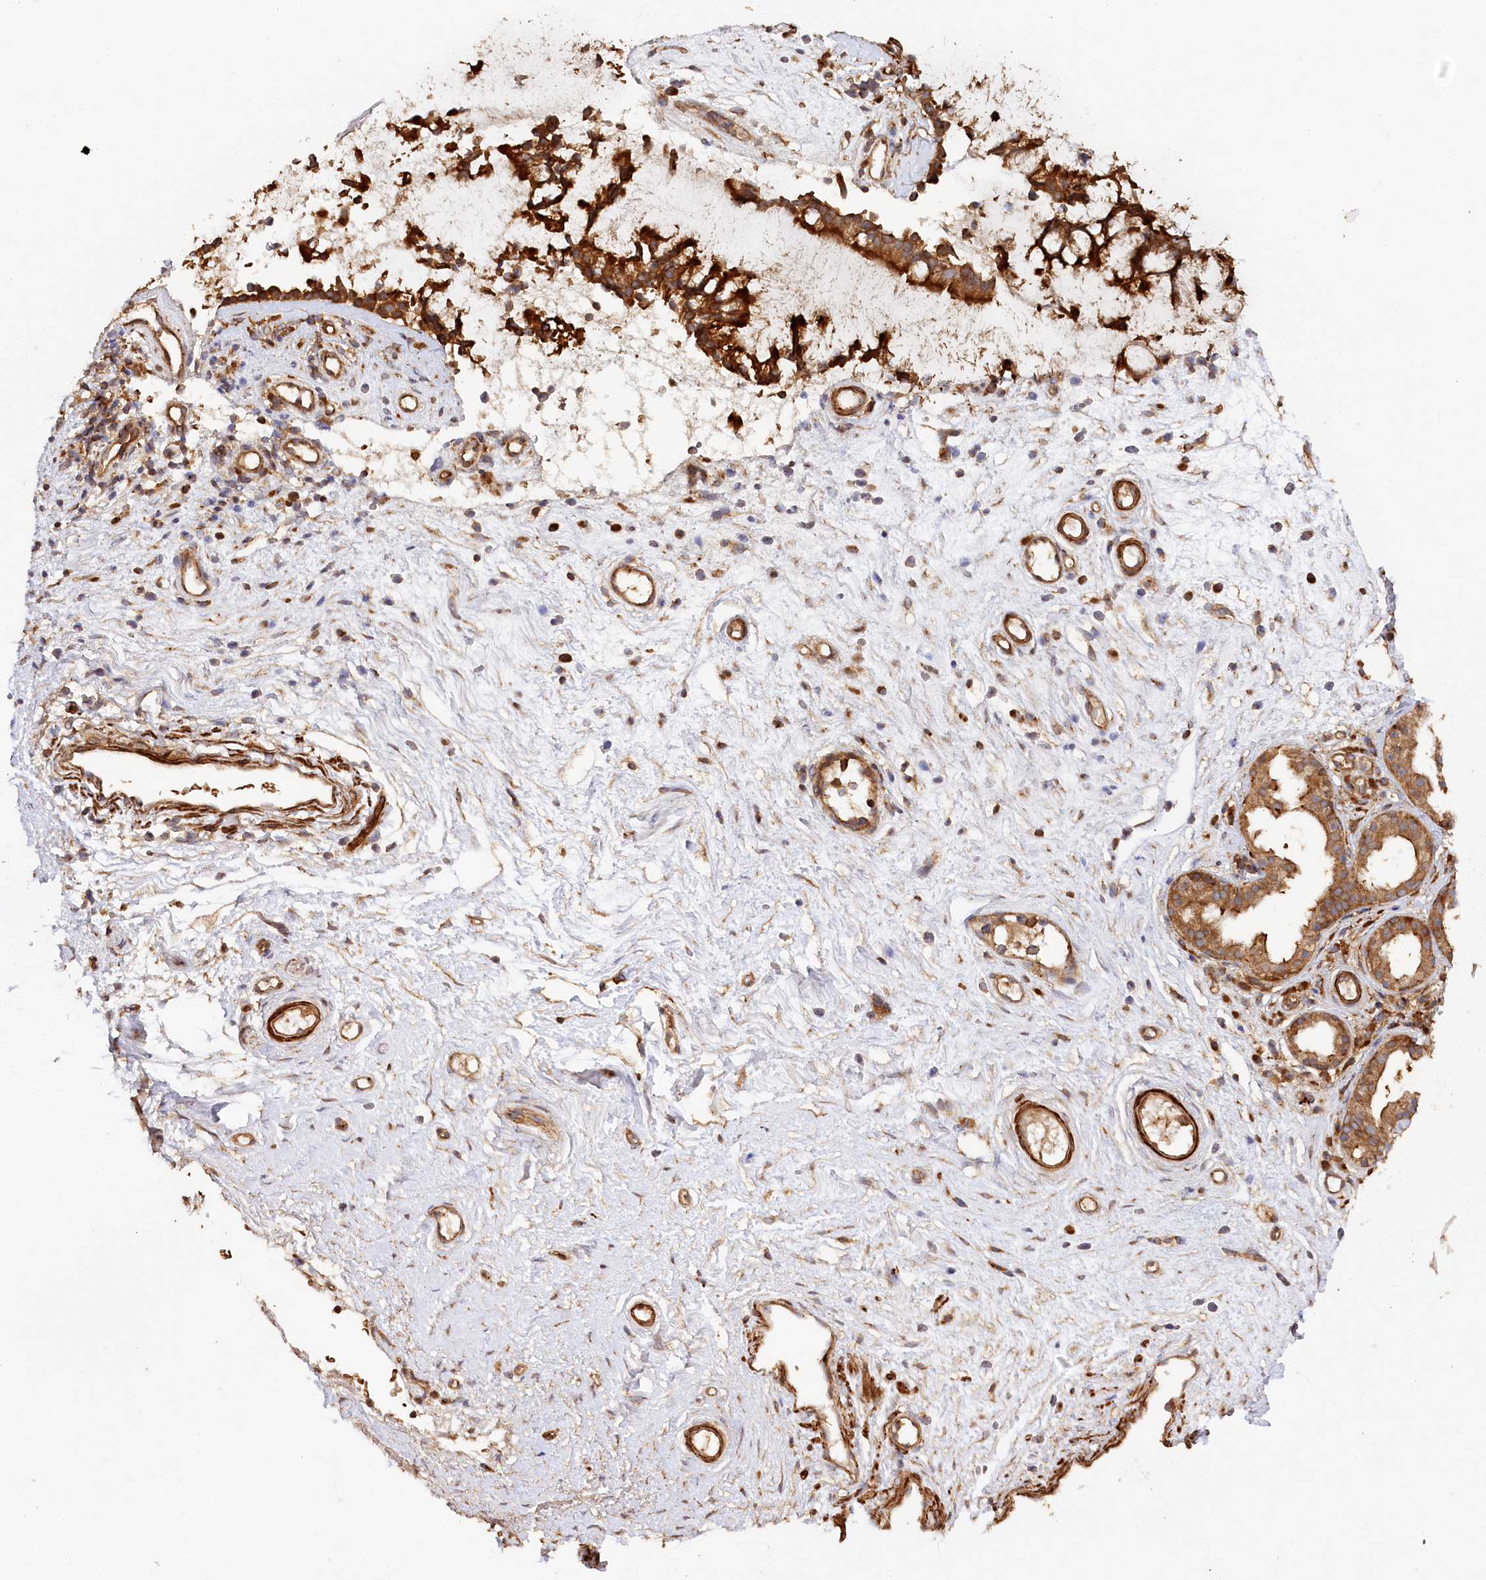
{"staining": {"intensity": "strong", "quantity": ">75%", "location": "cytoplasmic/membranous"}, "tissue": "nasopharynx", "cell_type": "Respiratory epithelial cells", "image_type": "normal", "snomed": [{"axis": "morphology", "description": "Normal tissue, NOS"}, {"axis": "morphology", "description": "Inflammation, NOS"}, {"axis": "morphology", "description": "Malignant melanoma, Metastatic site"}, {"axis": "topography", "description": "Nasopharynx"}], "caption": "A high amount of strong cytoplasmic/membranous expression is seen in approximately >75% of respiratory epithelial cells in normal nasopharynx. The staining was performed using DAB, with brown indicating positive protein expression. Nuclei are stained blue with hematoxylin.", "gene": "PAIP2", "patient": {"sex": "male", "age": 70}}